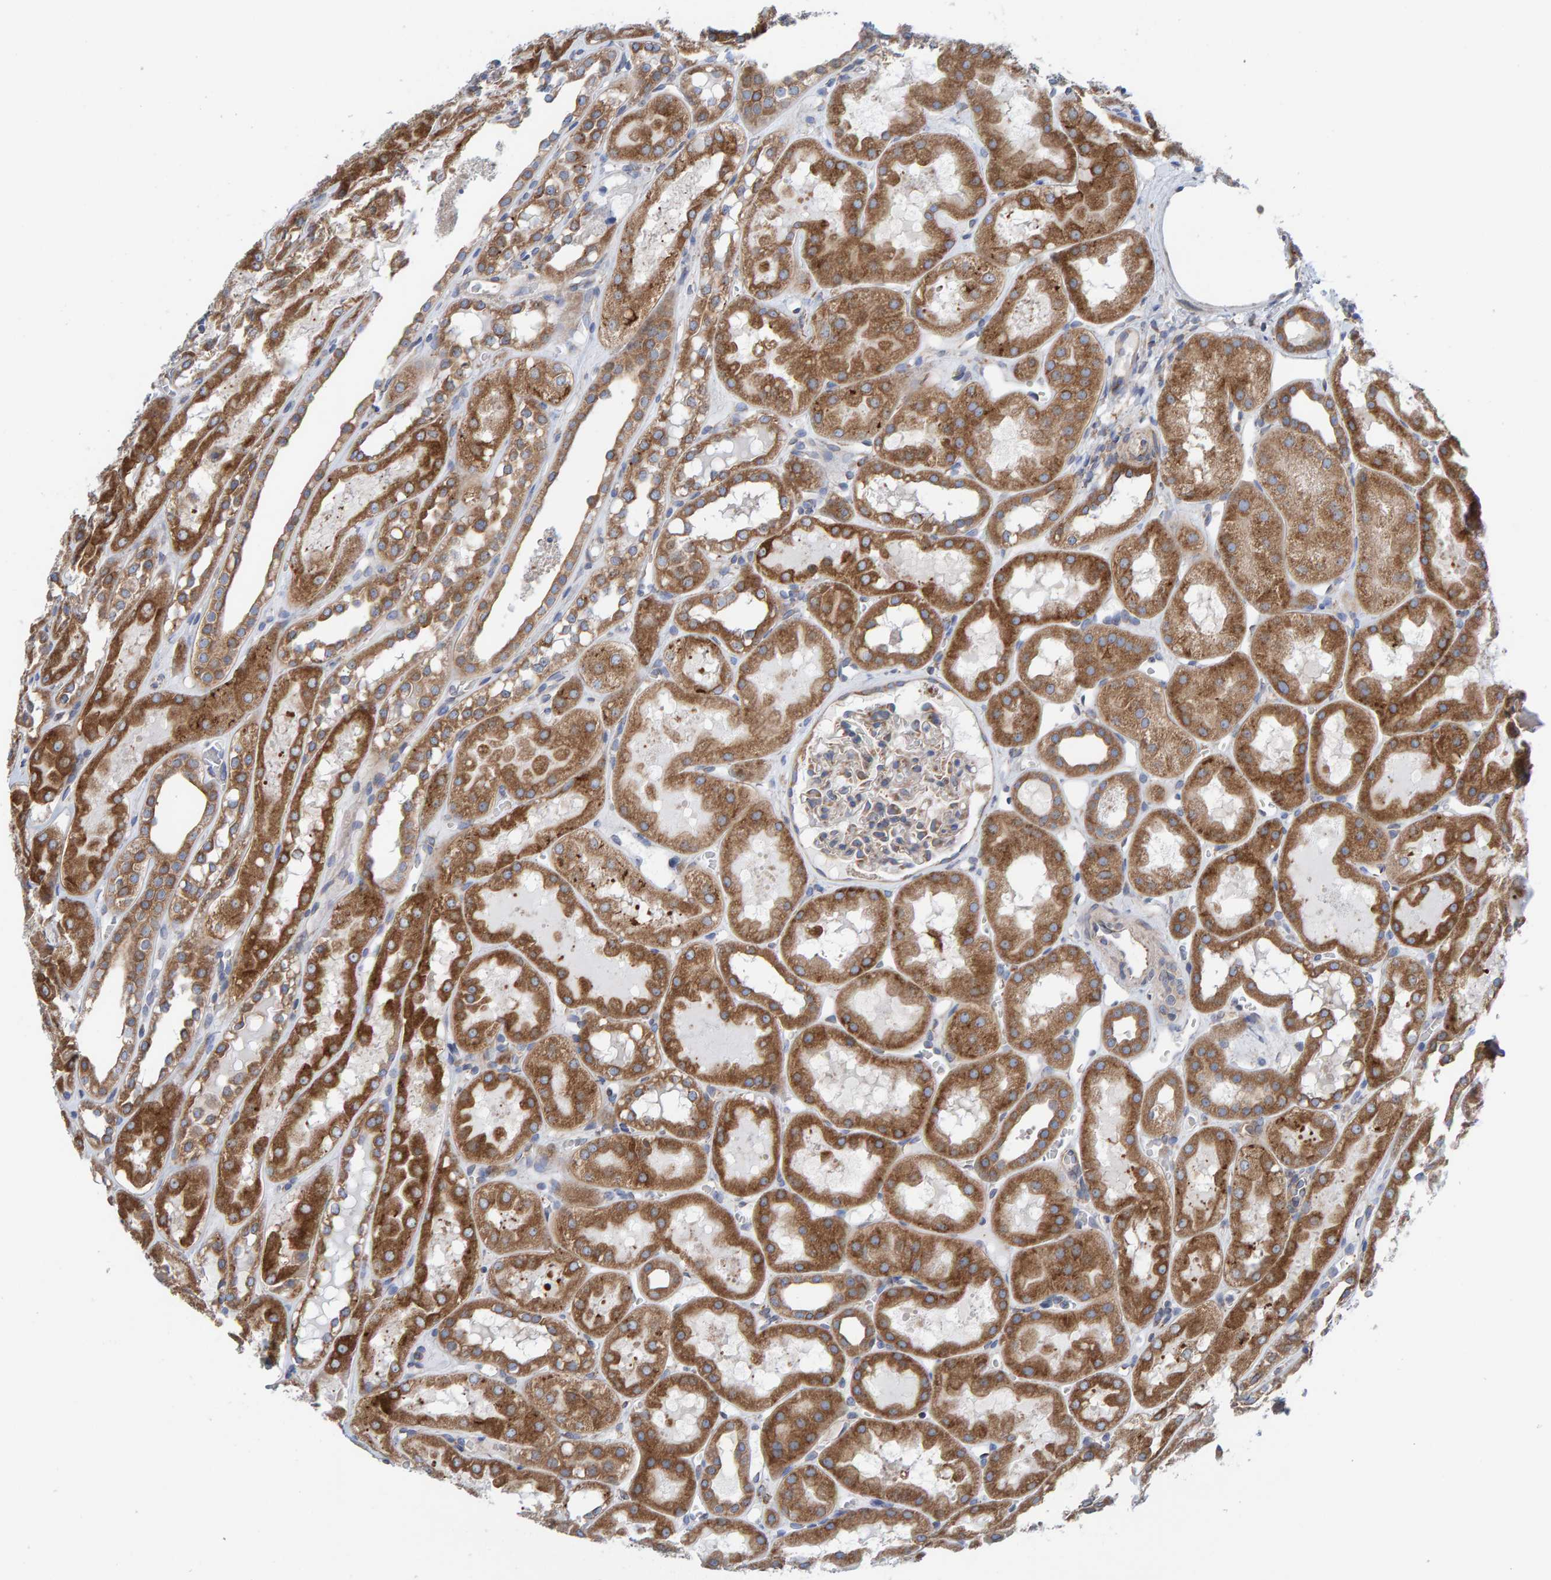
{"staining": {"intensity": "moderate", "quantity": "<25%", "location": "cytoplasmic/membranous"}, "tissue": "kidney", "cell_type": "Cells in glomeruli", "image_type": "normal", "snomed": [{"axis": "morphology", "description": "Normal tissue, NOS"}, {"axis": "topography", "description": "Kidney"}, {"axis": "topography", "description": "Urinary bladder"}], "caption": "An immunohistochemistry photomicrograph of normal tissue is shown. Protein staining in brown highlights moderate cytoplasmic/membranous positivity in kidney within cells in glomeruli. (DAB (3,3'-diaminobenzidine) IHC with brightfield microscopy, high magnification).", "gene": "CDK5RAP3", "patient": {"sex": "male", "age": 16}}